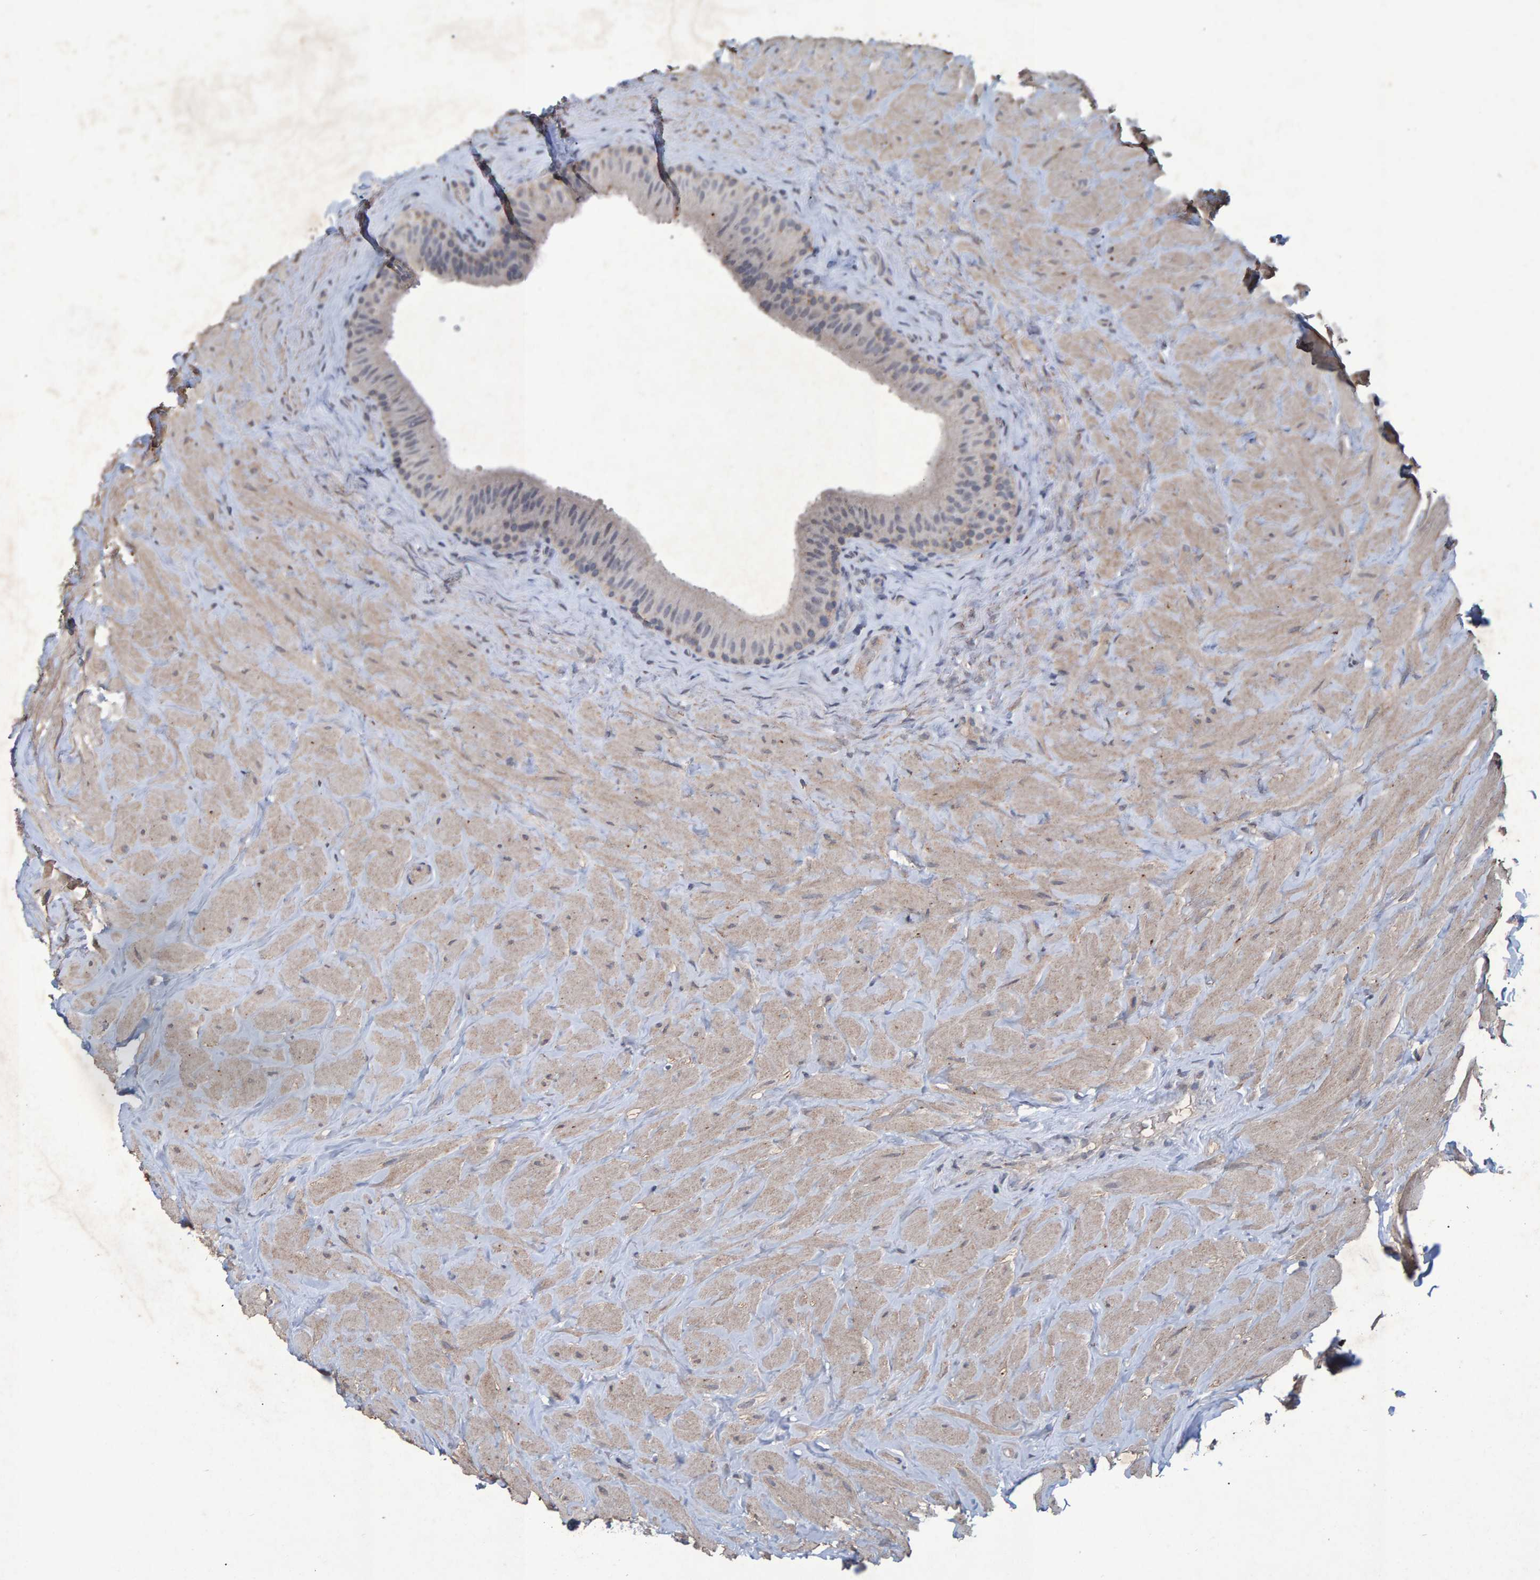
{"staining": {"intensity": "negative", "quantity": "none", "location": "none"}, "tissue": "epididymis", "cell_type": "Glandular cells", "image_type": "normal", "snomed": [{"axis": "morphology", "description": "Normal tissue, NOS"}, {"axis": "topography", "description": "Vascular tissue"}, {"axis": "topography", "description": "Epididymis"}], "caption": "Immunohistochemistry (IHC) histopathology image of unremarkable epididymis: human epididymis stained with DAB reveals no significant protein expression in glandular cells.", "gene": "GALC", "patient": {"sex": "male", "age": 49}}